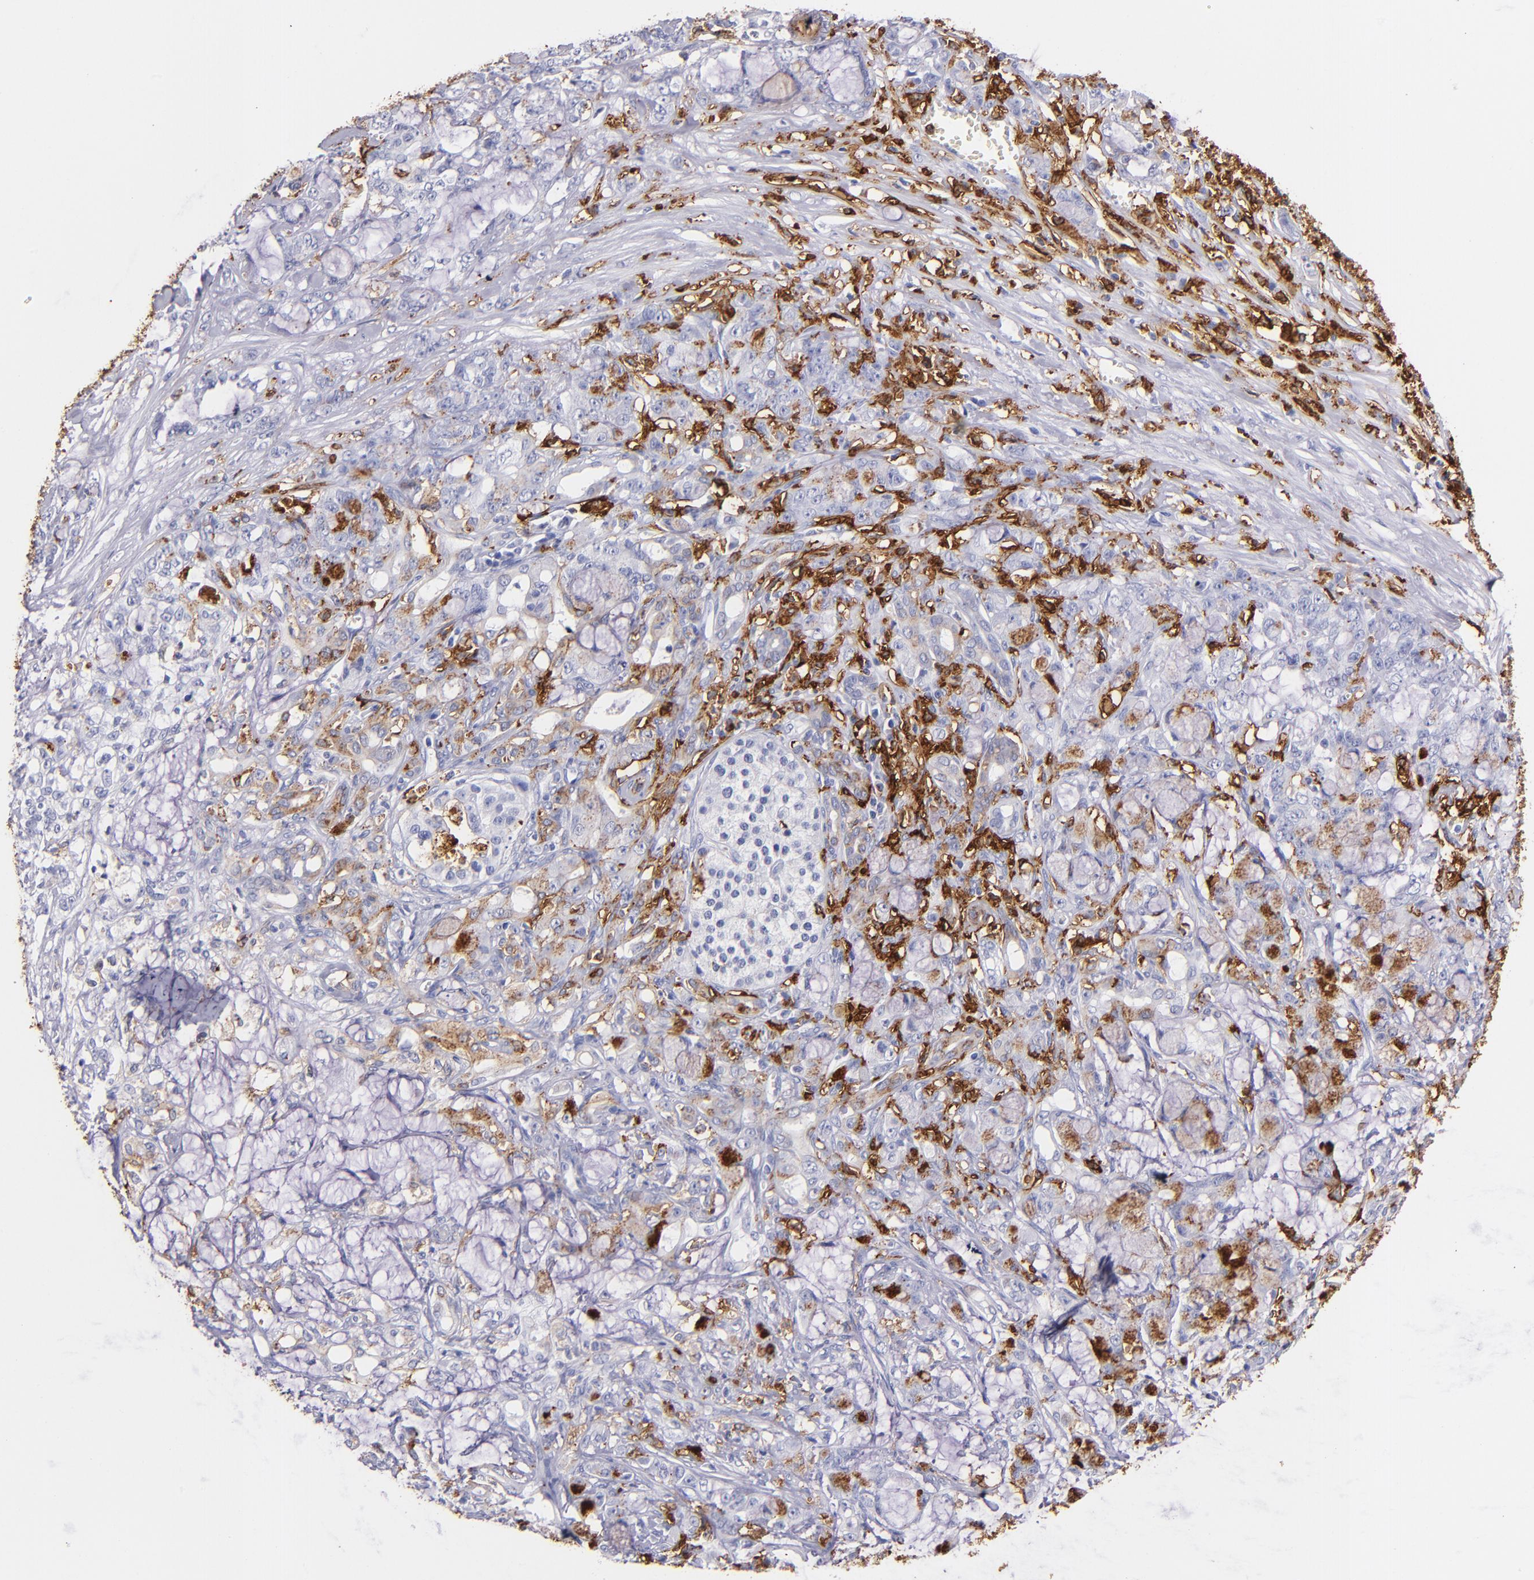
{"staining": {"intensity": "weak", "quantity": "25%-75%", "location": "cytoplasmic/membranous"}, "tissue": "pancreatic cancer", "cell_type": "Tumor cells", "image_type": "cancer", "snomed": [{"axis": "morphology", "description": "Adenocarcinoma, NOS"}, {"axis": "topography", "description": "Pancreas"}], "caption": "Pancreatic cancer (adenocarcinoma) stained for a protein (brown) displays weak cytoplasmic/membranous positive staining in about 25%-75% of tumor cells.", "gene": "HLA-DRA", "patient": {"sex": "female", "age": 73}}